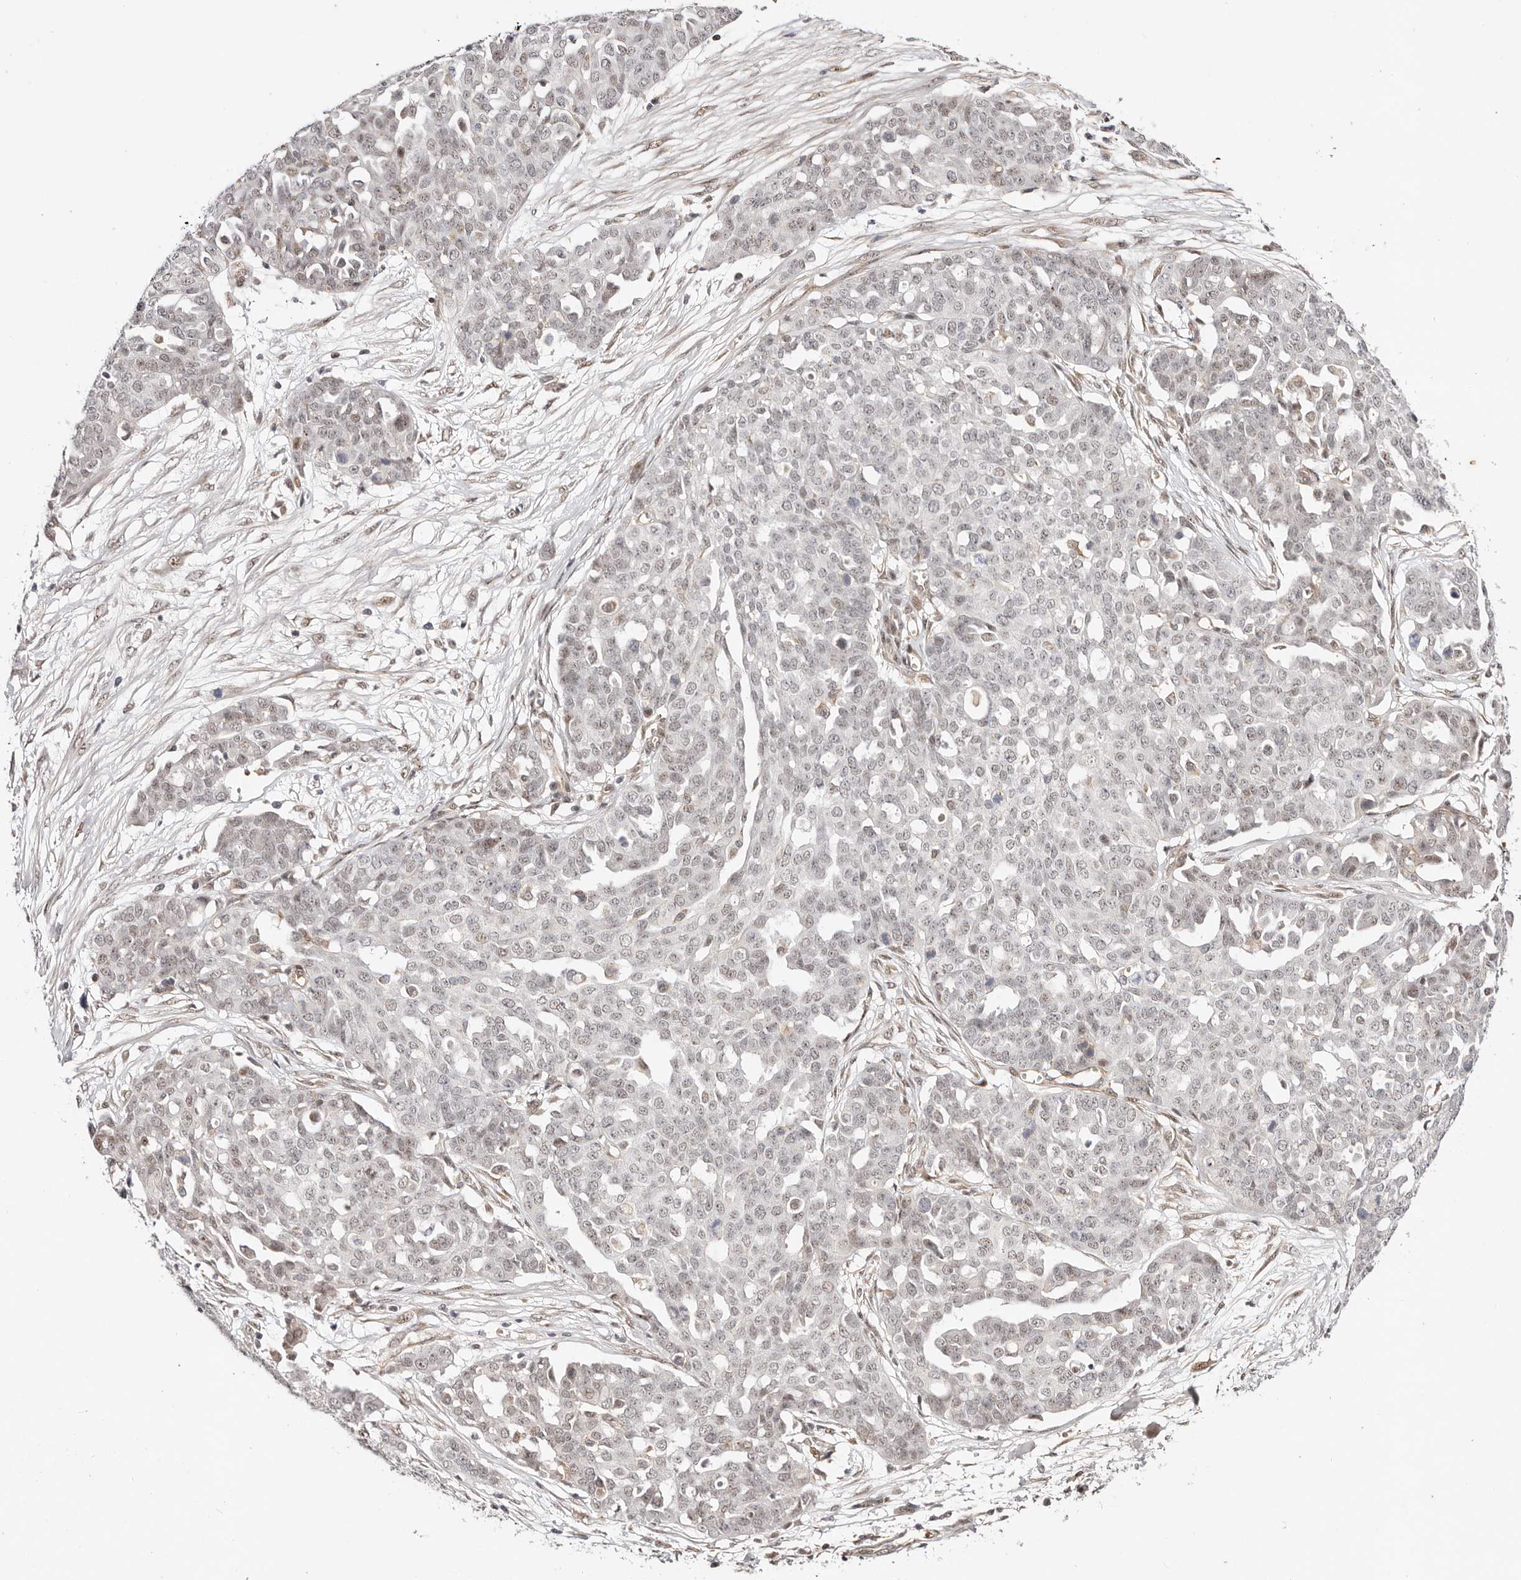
{"staining": {"intensity": "weak", "quantity": "25%-75%", "location": "nuclear"}, "tissue": "ovarian cancer", "cell_type": "Tumor cells", "image_type": "cancer", "snomed": [{"axis": "morphology", "description": "Cystadenocarcinoma, serous, NOS"}, {"axis": "topography", "description": "Soft tissue"}, {"axis": "topography", "description": "Ovary"}], "caption": "Brown immunohistochemical staining in human ovarian cancer (serous cystadenocarcinoma) shows weak nuclear expression in approximately 25%-75% of tumor cells. (brown staining indicates protein expression, while blue staining denotes nuclei).", "gene": "WRN", "patient": {"sex": "female", "age": 57}}